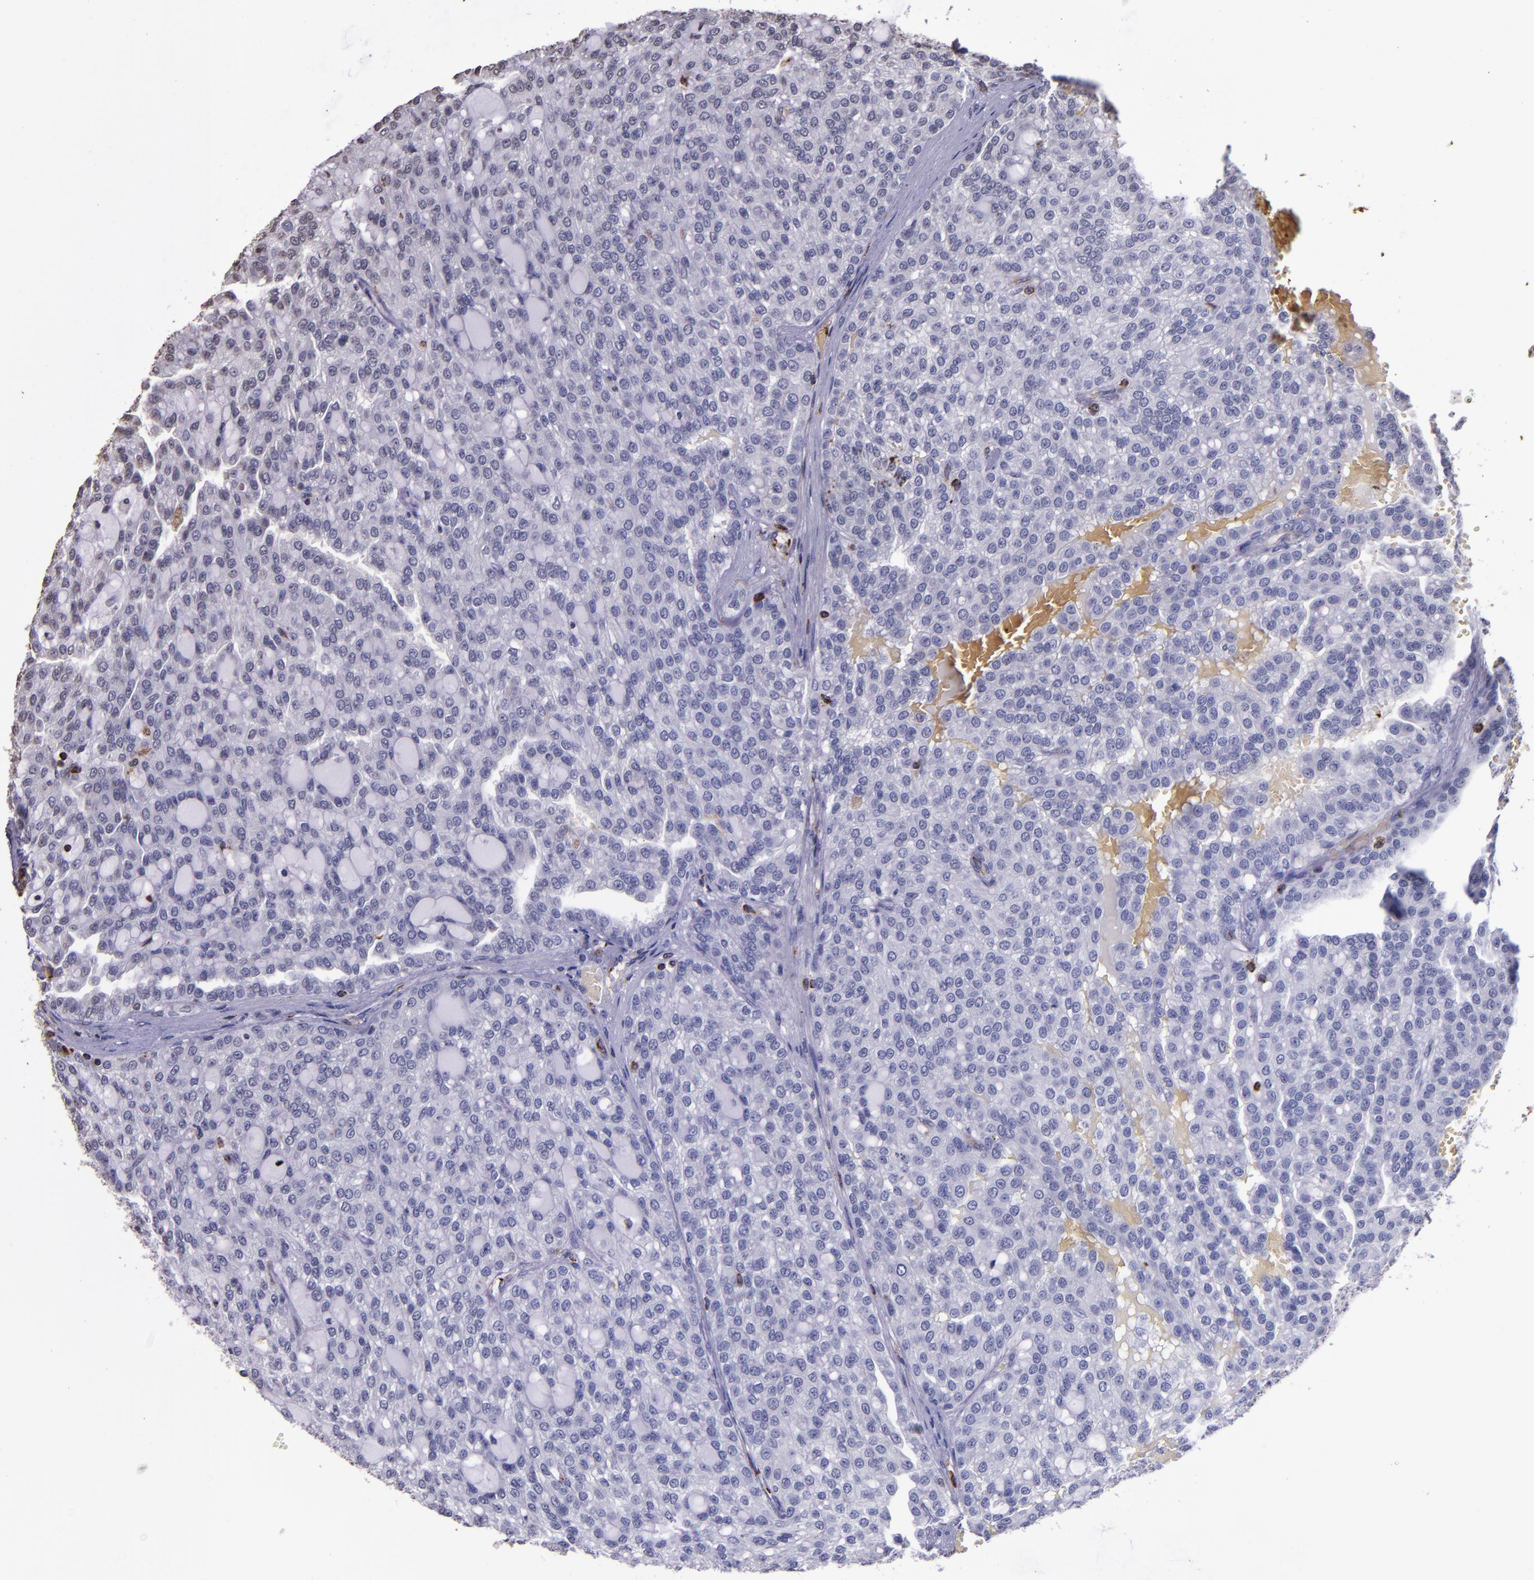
{"staining": {"intensity": "negative", "quantity": "none", "location": "none"}, "tissue": "renal cancer", "cell_type": "Tumor cells", "image_type": "cancer", "snomed": [{"axis": "morphology", "description": "Adenocarcinoma, NOS"}, {"axis": "topography", "description": "Kidney"}], "caption": "An IHC photomicrograph of renal cancer is shown. There is no staining in tumor cells of renal cancer.", "gene": "SLC2A3", "patient": {"sex": "male", "age": 63}}